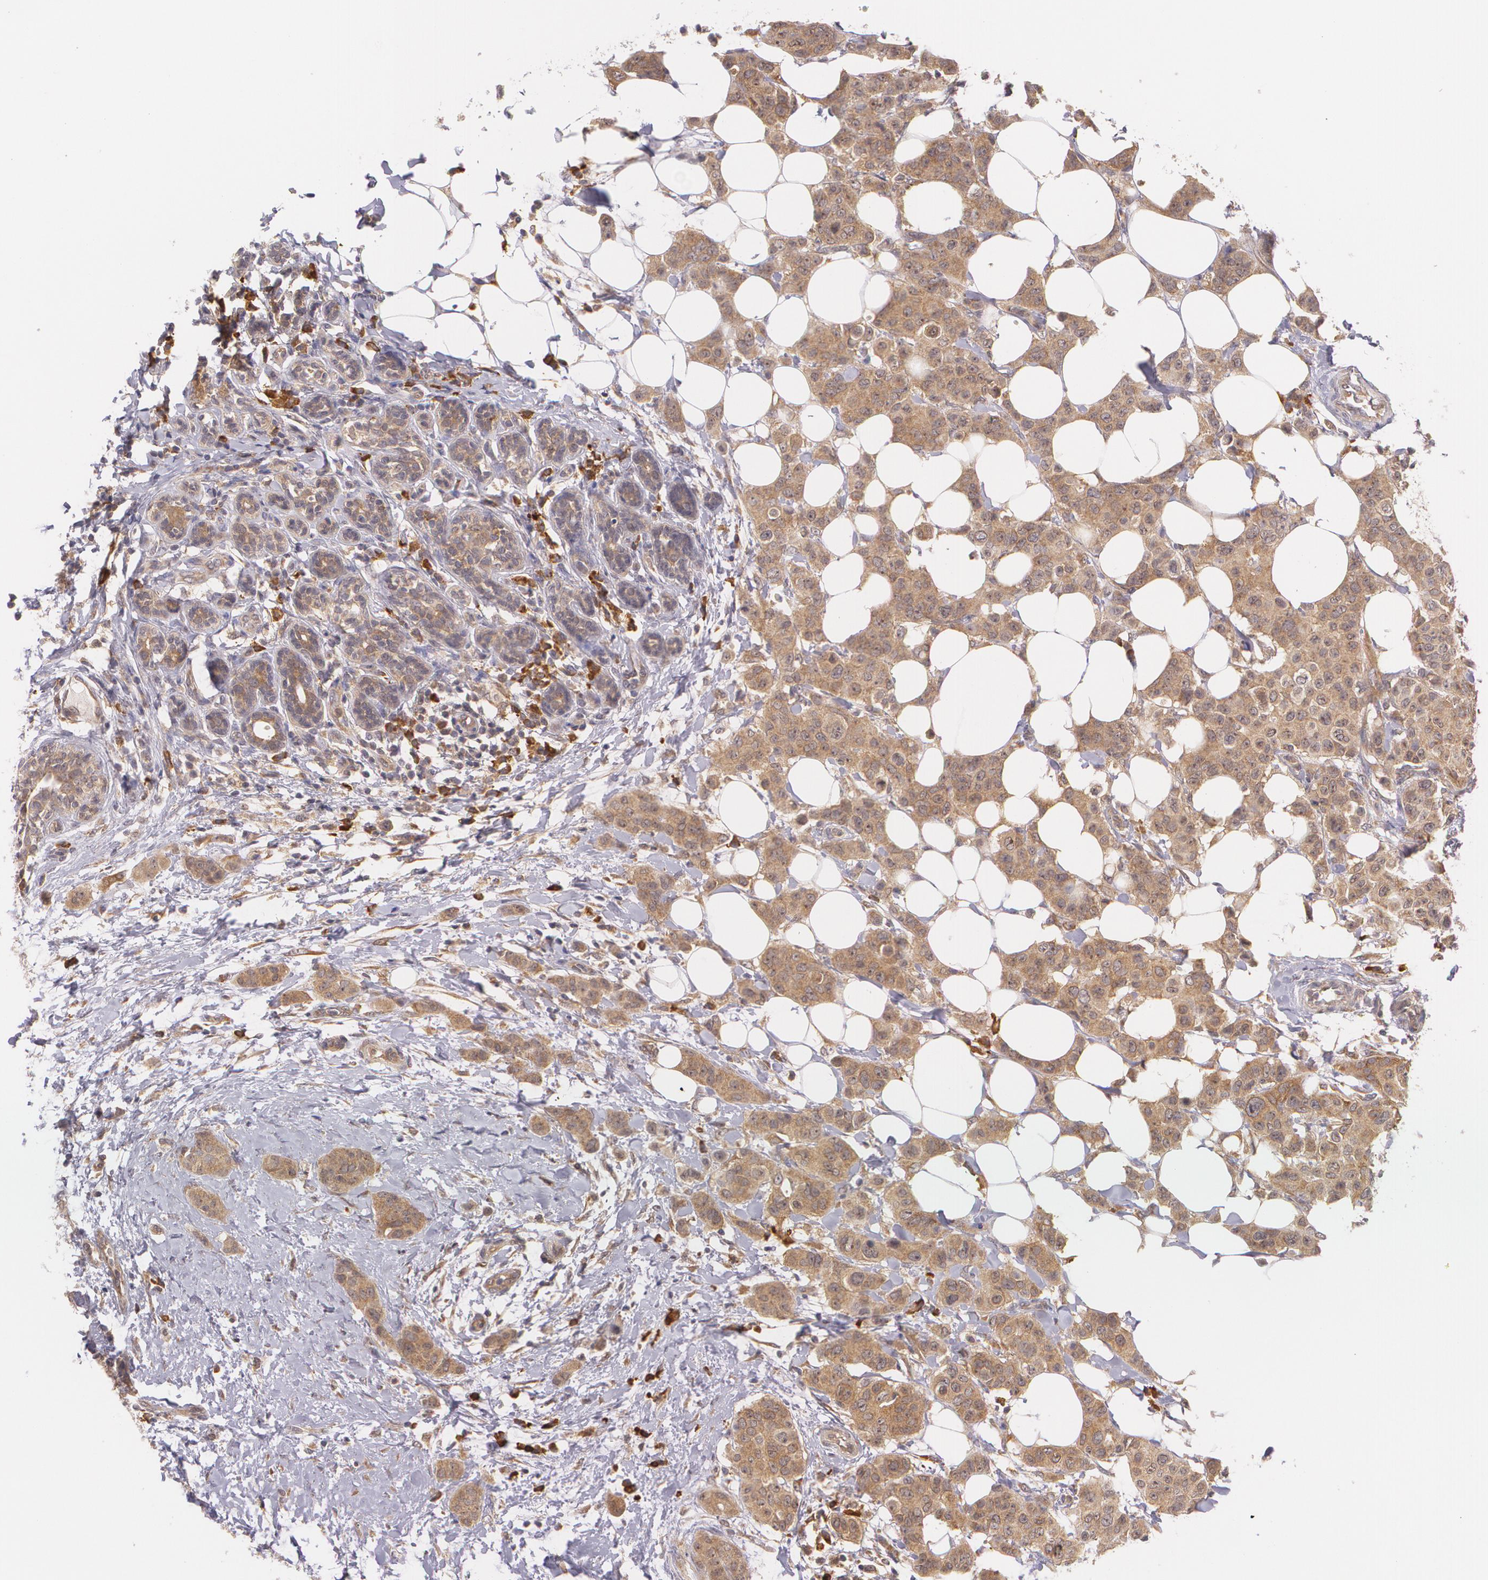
{"staining": {"intensity": "moderate", "quantity": ">75%", "location": "cytoplasmic/membranous"}, "tissue": "breast cancer", "cell_type": "Tumor cells", "image_type": "cancer", "snomed": [{"axis": "morphology", "description": "Duct carcinoma"}, {"axis": "topography", "description": "Breast"}], "caption": "The image exhibits a brown stain indicating the presence of a protein in the cytoplasmic/membranous of tumor cells in breast intraductal carcinoma.", "gene": "CCL17", "patient": {"sex": "female", "age": 40}}